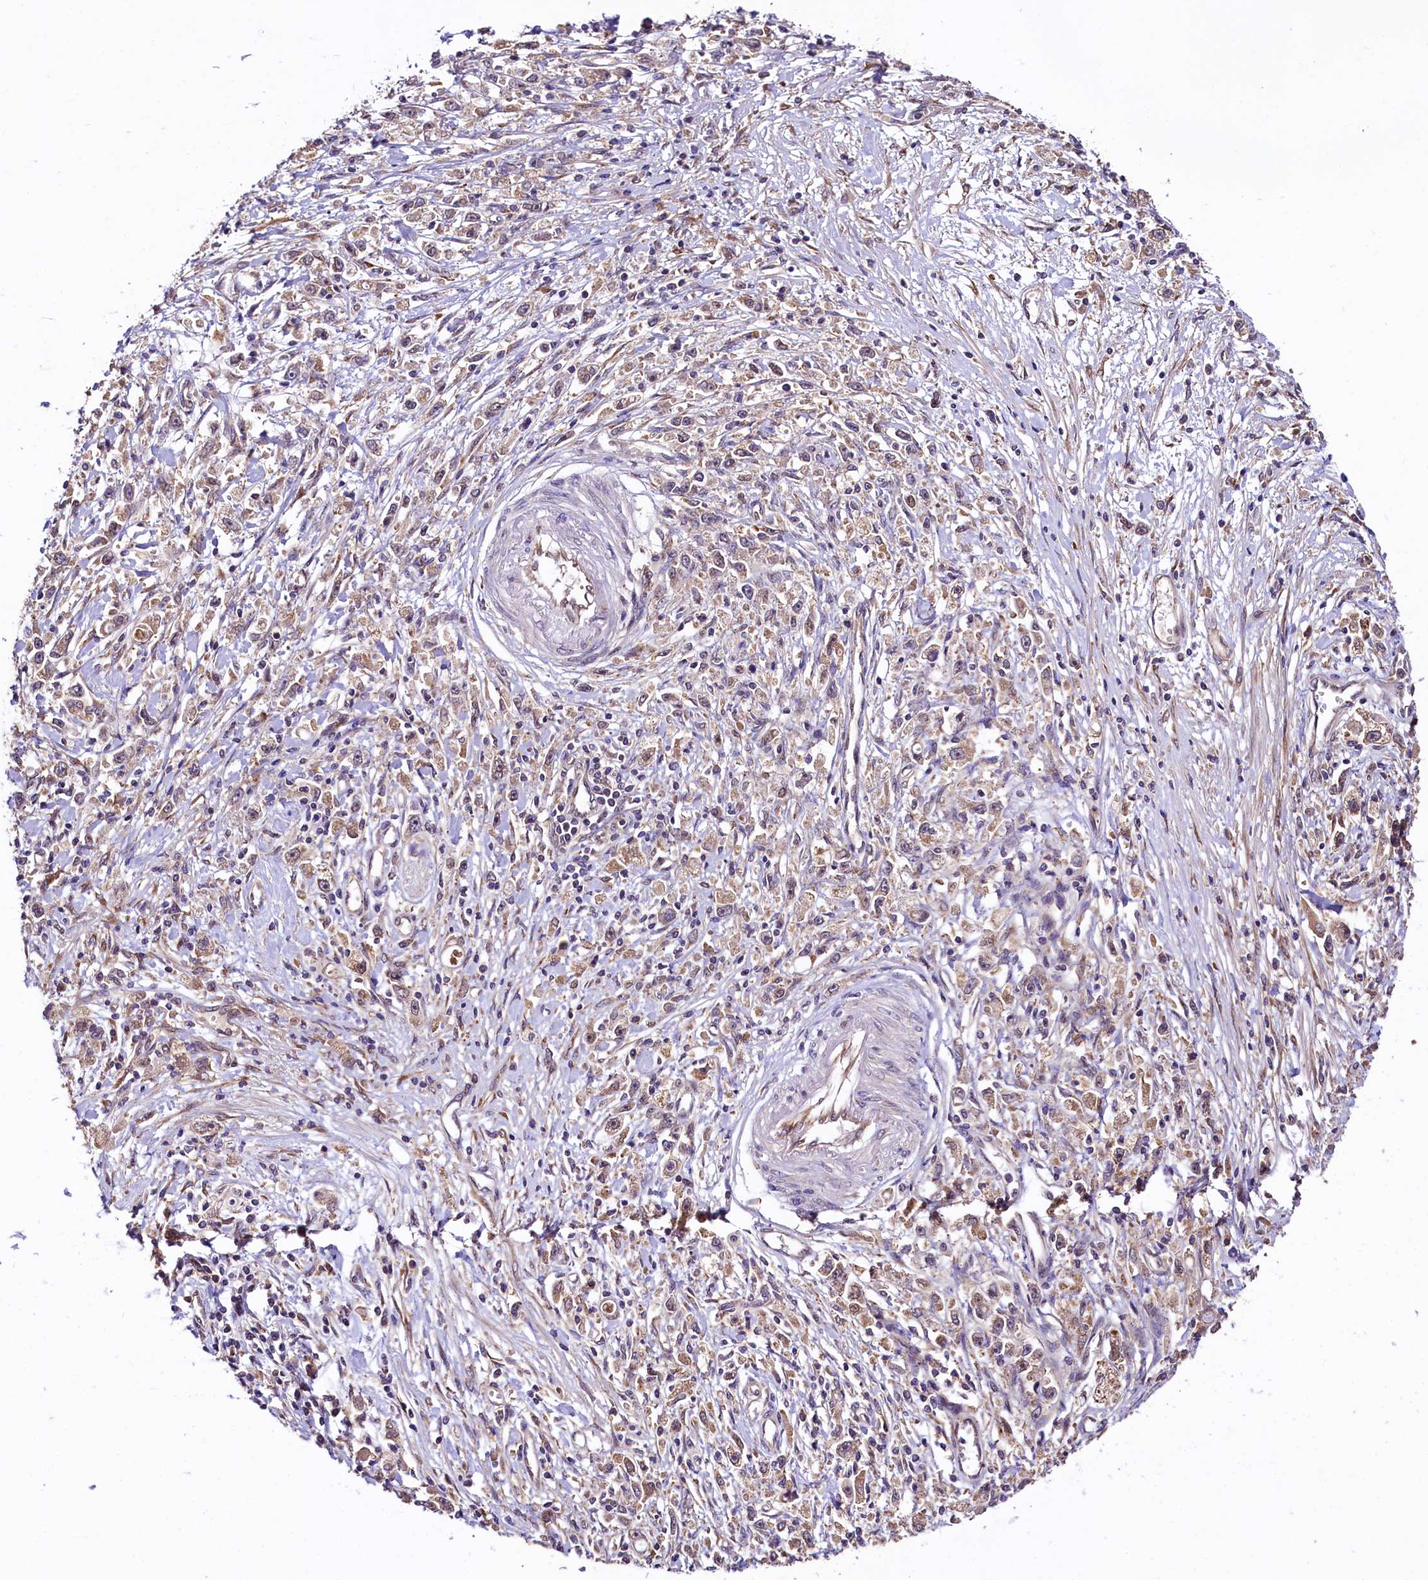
{"staining": {"intensity": "weak", "quantity": "25%-75%", "location": "cytoplasmic/membranous"}, "tissue": "stomach cancer", "cell_type": "Tumor cells", "image_type": "cancer", "snomed": [{"axis": "morphology", "description": "Adenocarcinoma, NOS"}, {"axis": "topography", "description": "Stomach"}], "caption": "A histopathology image of stomach cancer stained for a protein displays weak cytoplasmic/membranous brown staining in tumor cells. The protein of interest is stained brown, and the nuclei are stained in blue (DAB IHC with brightfield microscopy, high magnification).", "gene": "VPS35", "patient": {"sex": "female", "age": 59}}